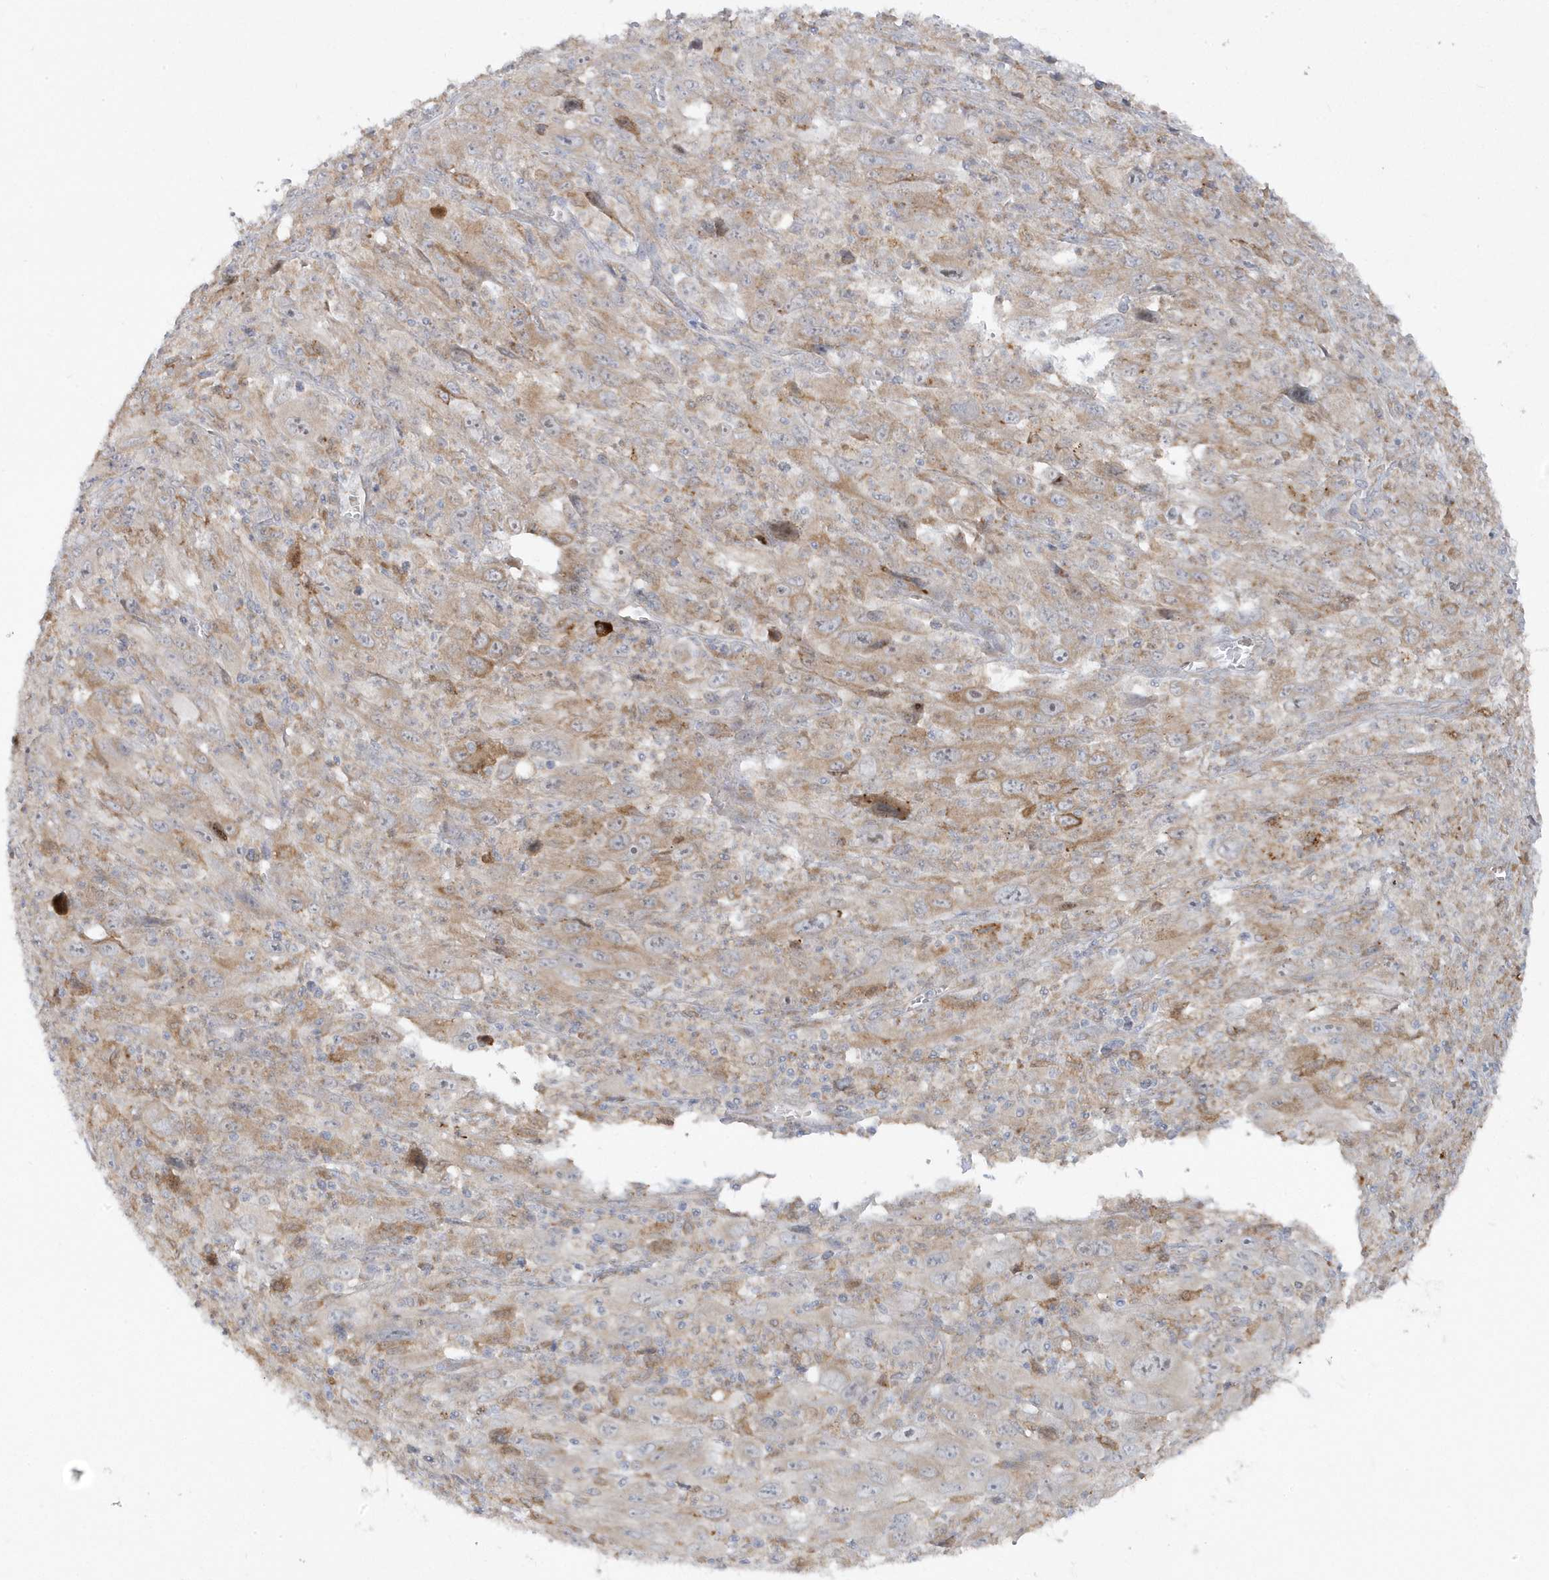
{"staining": {"intensity": "moderate", "quantity": "<25%", "location": "cytoplasmic/membranous"}, "tissue": "melanoma", "cell_type": "Tumor cells", "image_type": "cancer", "snomed": [{"axis": "morphology", "description": "Malignant melanoma, Metastatic site"}, {"axis": "topography", "description": "Skin"}], "caption": "The micrograph demonstrates staining of malignant melanoma (metastatic site), revealing moderate cytoplasmic/membranous protein positivity (brown color) within tumor cells.", "gene": "ZNF654", "patient": {"sex": "female", "age": 56}}